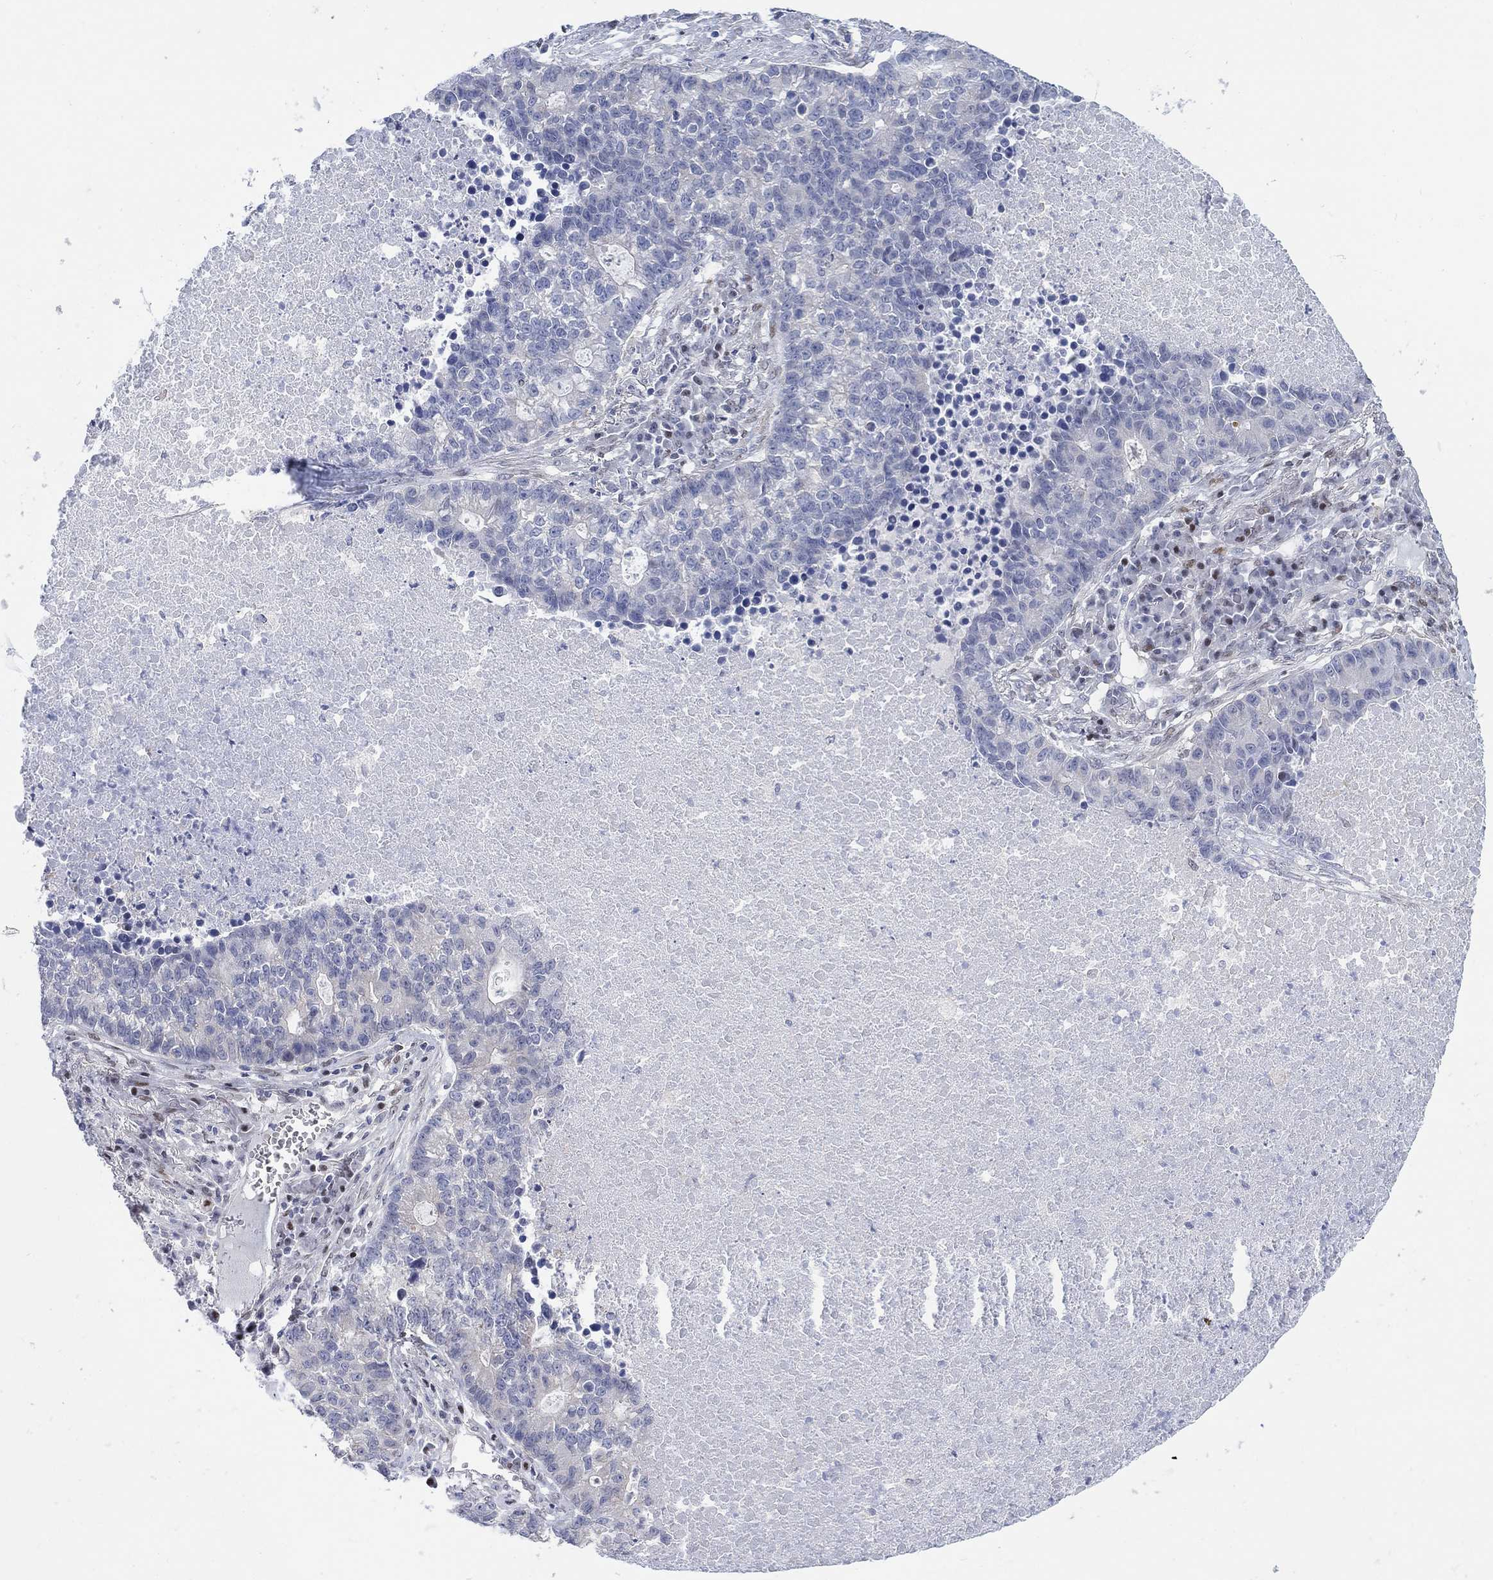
{"staining": {"intensity": "negative", "quantity": "none", "location": "none"}, "tissue": "lung cancer", "cell_type": "Tumor cells", "image_type": "cancer", "snomed": [{"axis": "morphology", "description": "Adenocarcinoma, NOS"}, {"axis": "topography", "description": "Lung"}], "caption": "The photomicrograph reveals no significant positivity in tumor cells of lung cancer.", "gene": "MYO3A", "patient": {"sex": "male", "age": 57}}